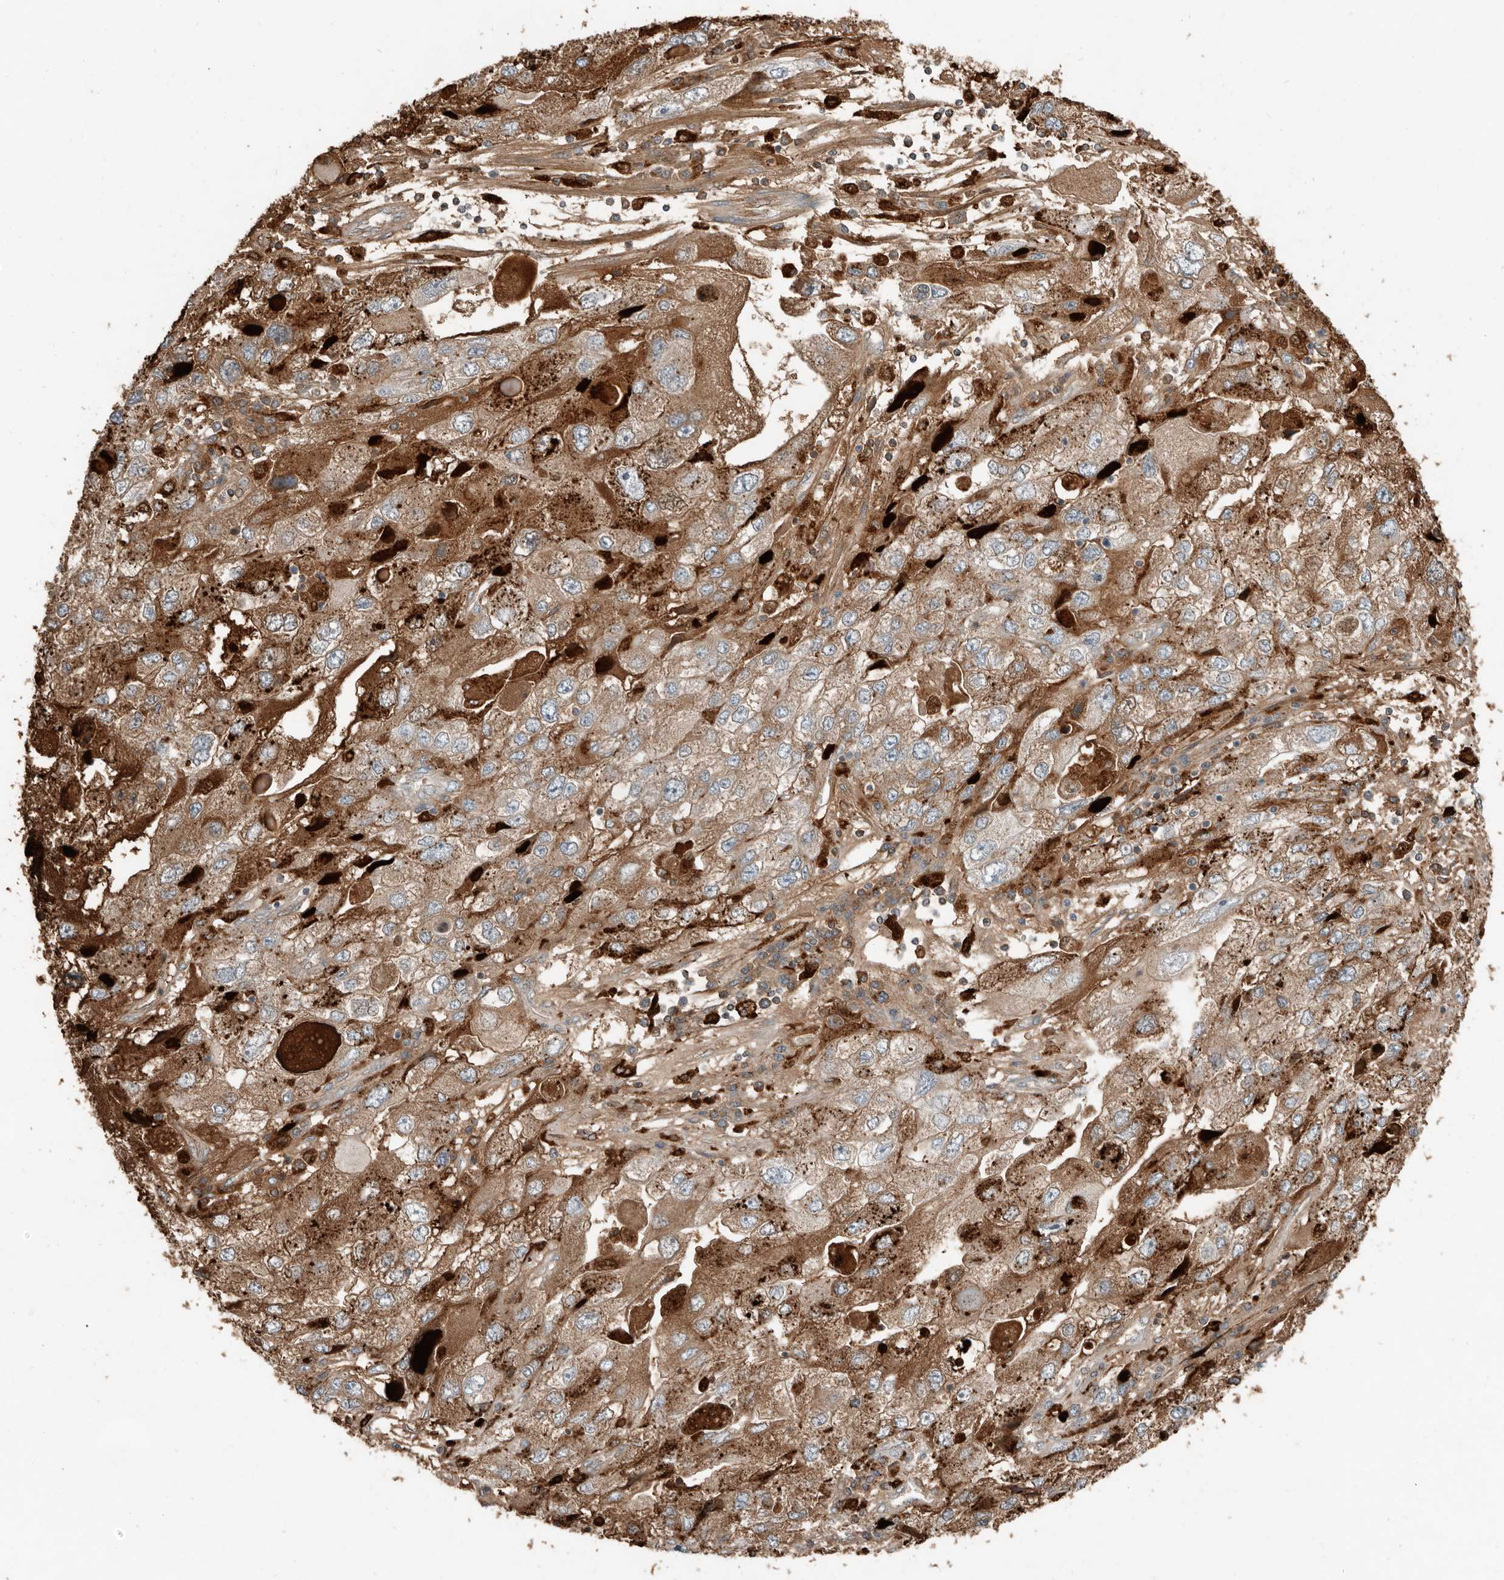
{"staining": {"intensity": "moderate", "quantity": ">75%", "location": "cytoplasmic/membranous"}, "tissue": "endometrial cancer", "cell_type": "Tumor cells", "image_type": "cancer", "snomed": [{"axis": "morphology", "description": "Adenocarcinoma, NOS"}, {"axis": "topography", "description": "Endometrium"}], "caption": "Endometrial cancer (adenocarcinoma) stained with a brown dye demonstrates moderate cytoplasmic/membranous positive expression in approximately >75% of tumor cells.", "gene": "KLHL38", "patient": {"sex": "female", "age": 49}}